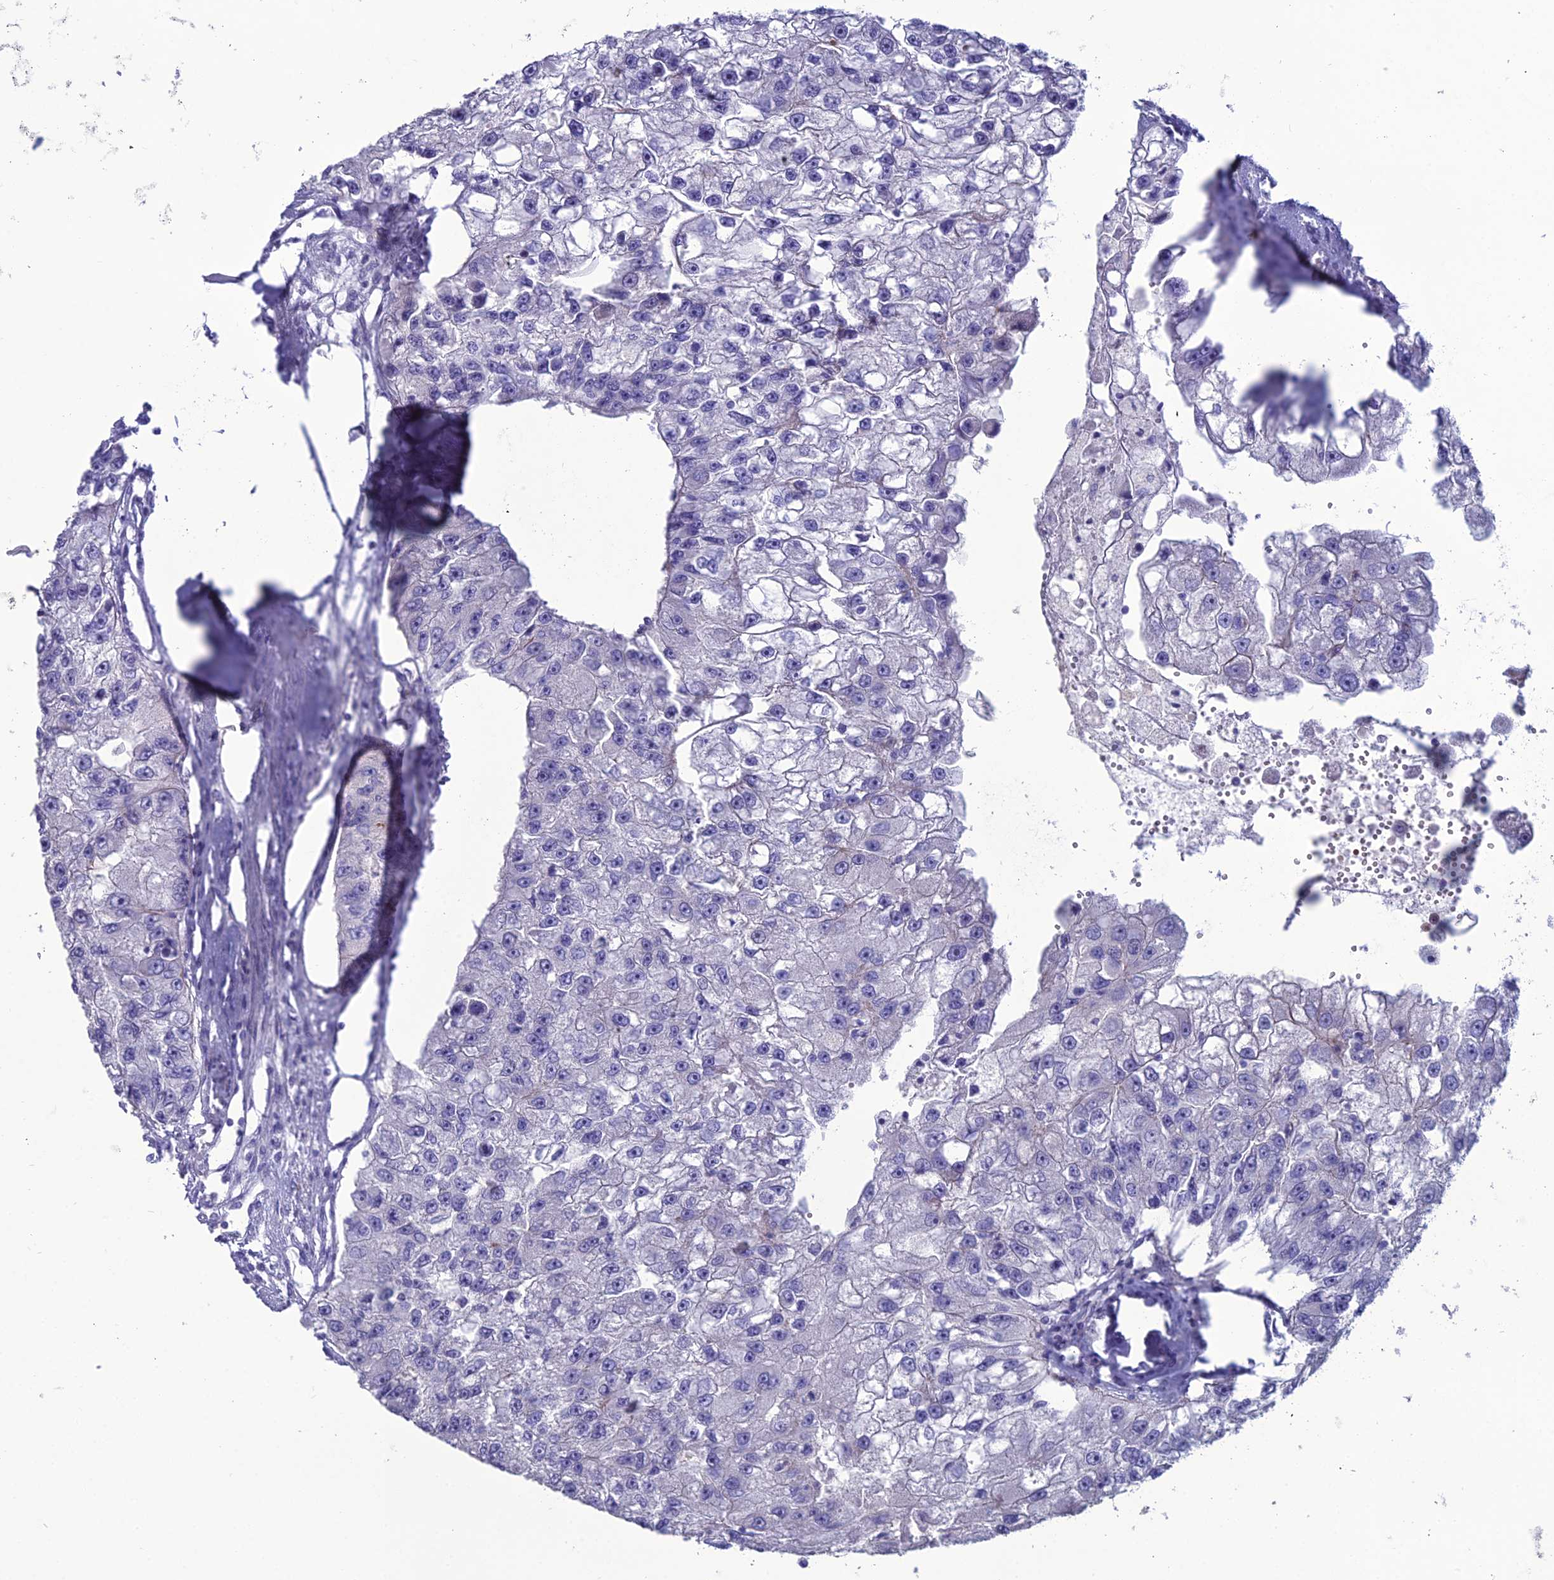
{"staining": {"intensity": "negative", "quantity": "none", "location": "none"}, "tissue": "renal cancer", "cell_type": "Tumor cells", "image_type": "cancer", "snomed": [{"axis": "morphology", "description": "Adenocarcinoma, NOS"}, {"axis": "topography", "description": "Kidney"}], "caption": "IHC photomicrograph of neoplastic tissue: human renal adenocarcinoma stained with DAB (3,3'-diaminobenzidine) displays no significant protein expression in tumor cells. (DAB immunohistochemistry (IHC), high magnification).", "gene": "OR56B1", "patient": {"sex": "male", "age": 63}}